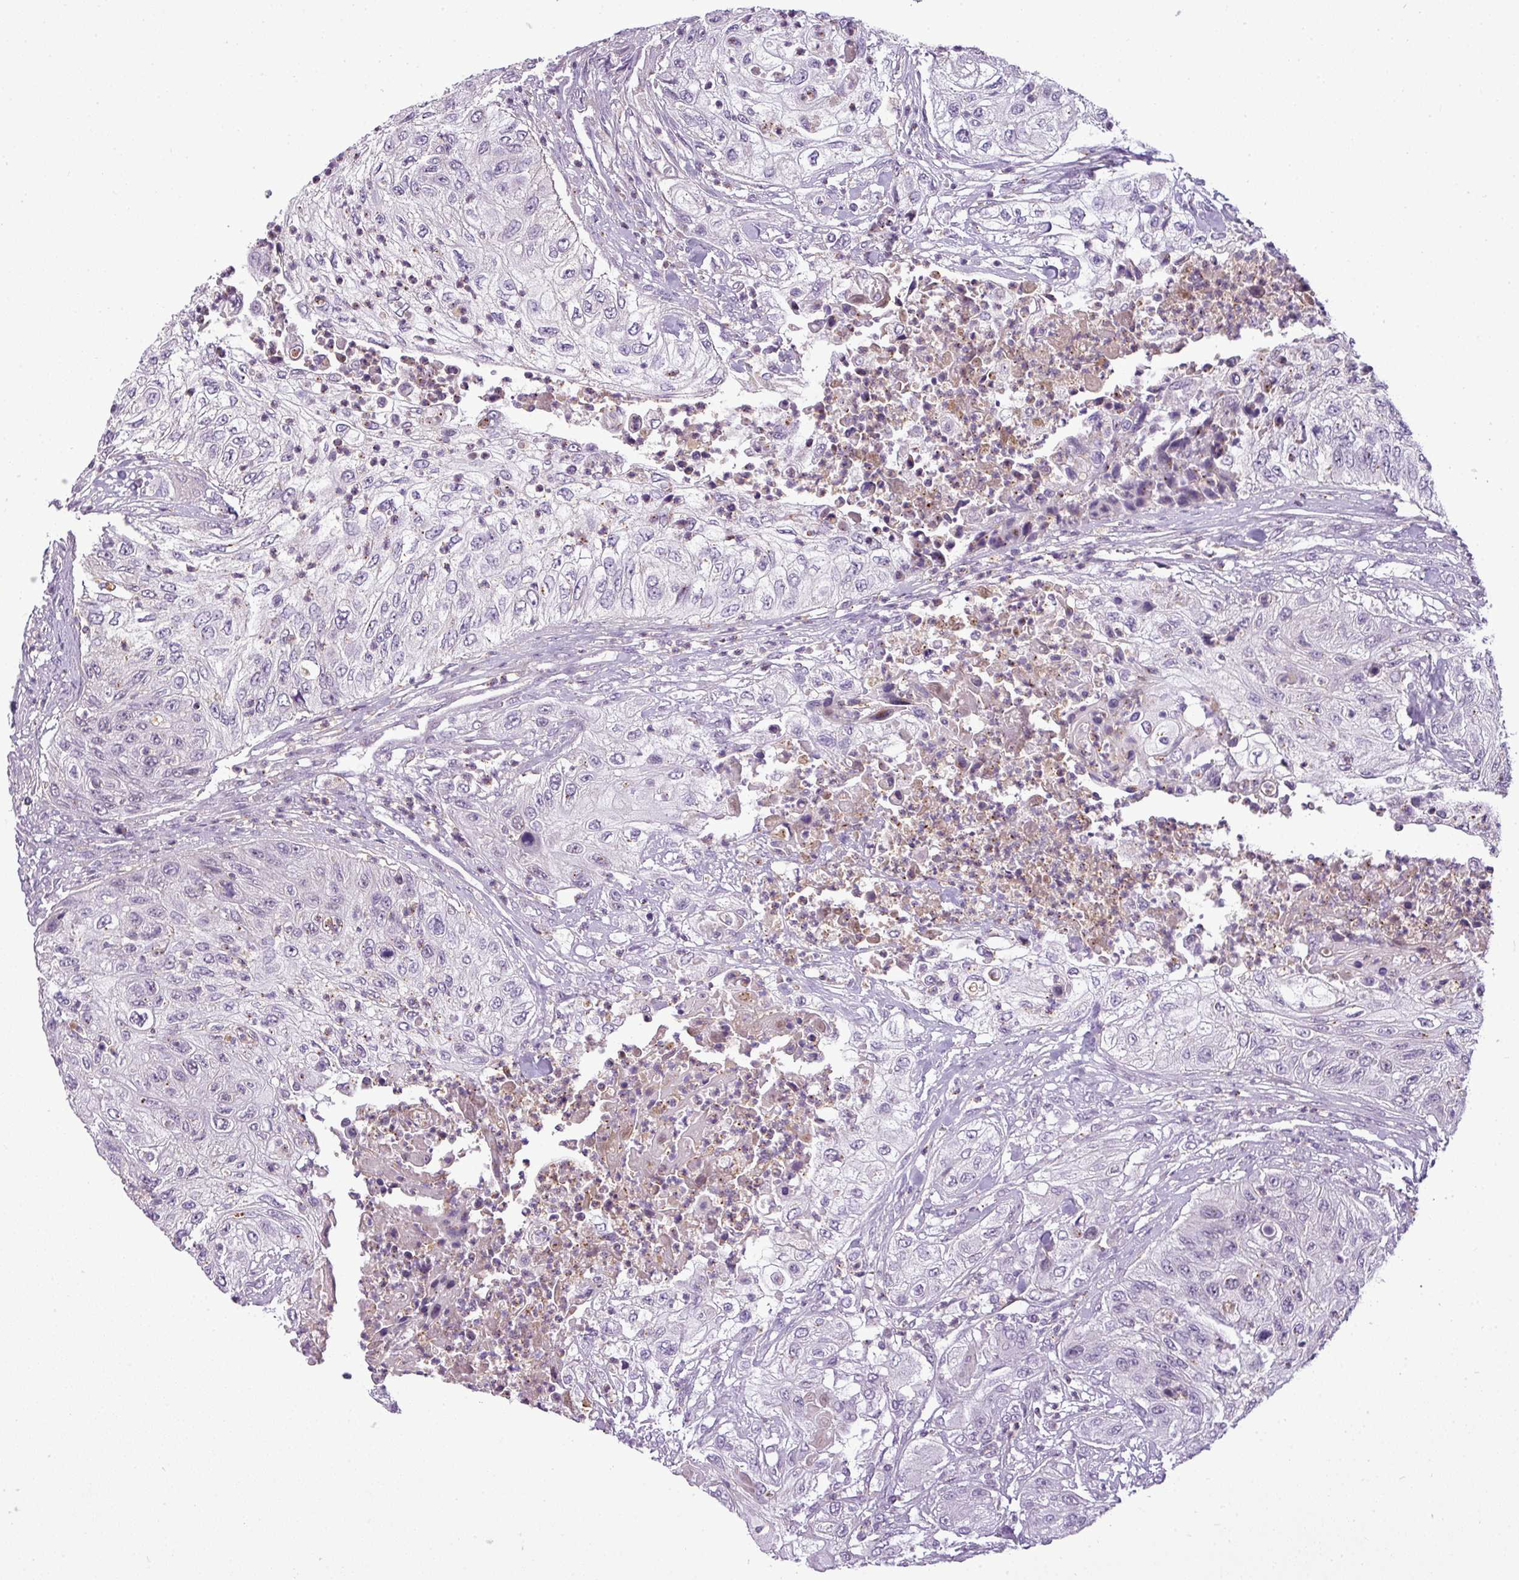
{"staining": {"intensity": "negative", "quantity": "none", "location": "none"}, "tissue": "urothelial cancer", "cell_type": "Tumor cells", "image_type": "cancer", "snomed": [{"axis": "morphology", "description": "Urothelial carcinoma, High grade"}, {"axis": "topography", "description": "Urinary bladder"}], "caption": "The photomicrograph exhibits no staining of tumor cells in high-grade urothelial carcinoma. Brightfield microscopy of immunohistochemistry stained with DAB (3,3'-diaminobenzidine) (brown) and hematoxylin (blue), captured at high magnification.", "gene": "C4B", "patient": {"sex": "female", "age": 60}}